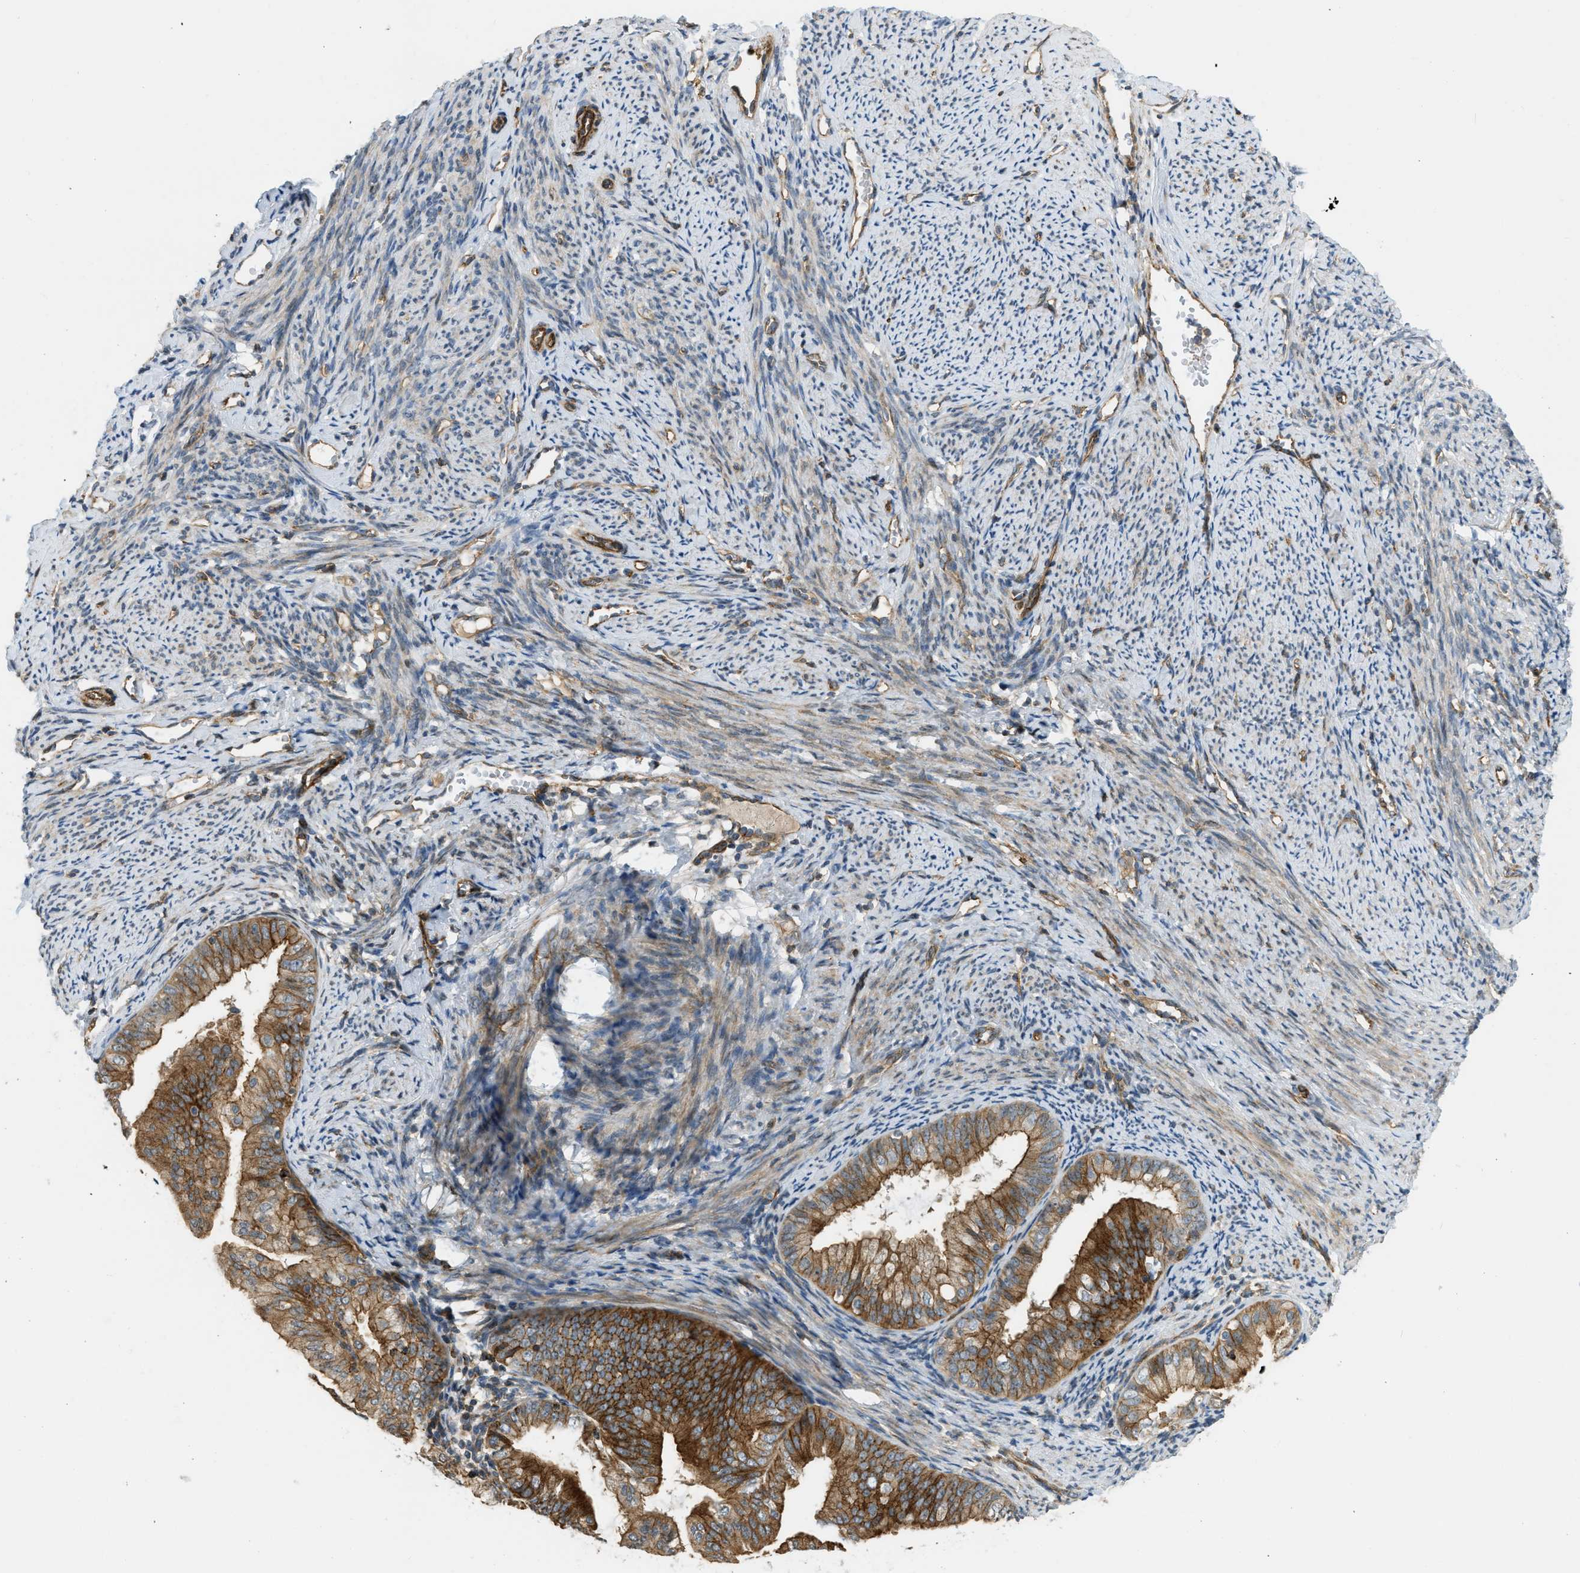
{"staining": {"intensity": "strong", "quantity": ">75%", "location": "cytoplasmic/membranous"}, "tissue": "endometrial cancer", "cell_type": "Tumor cells", "image_type": "cancer", "snomed": [{"axis": "morphology", "description": "Adenocarcinoma, NOS"}, {"axis": "topography", "description": "Endometrium"}], "caption": "Immunohistochemical staining of human endometrial cancer (adenocarcinoma) exhibits high levels of strong cytoplasmic/membranous protein expression in approximately >75% of tumor cells. The protein of interest is stained brown, and the nuclei are stained in blue (DAB IHC with brightfield microscopy, high magnification).", "gene": "KIAA1671", "patient": {"sex": "female", "age": 63}}